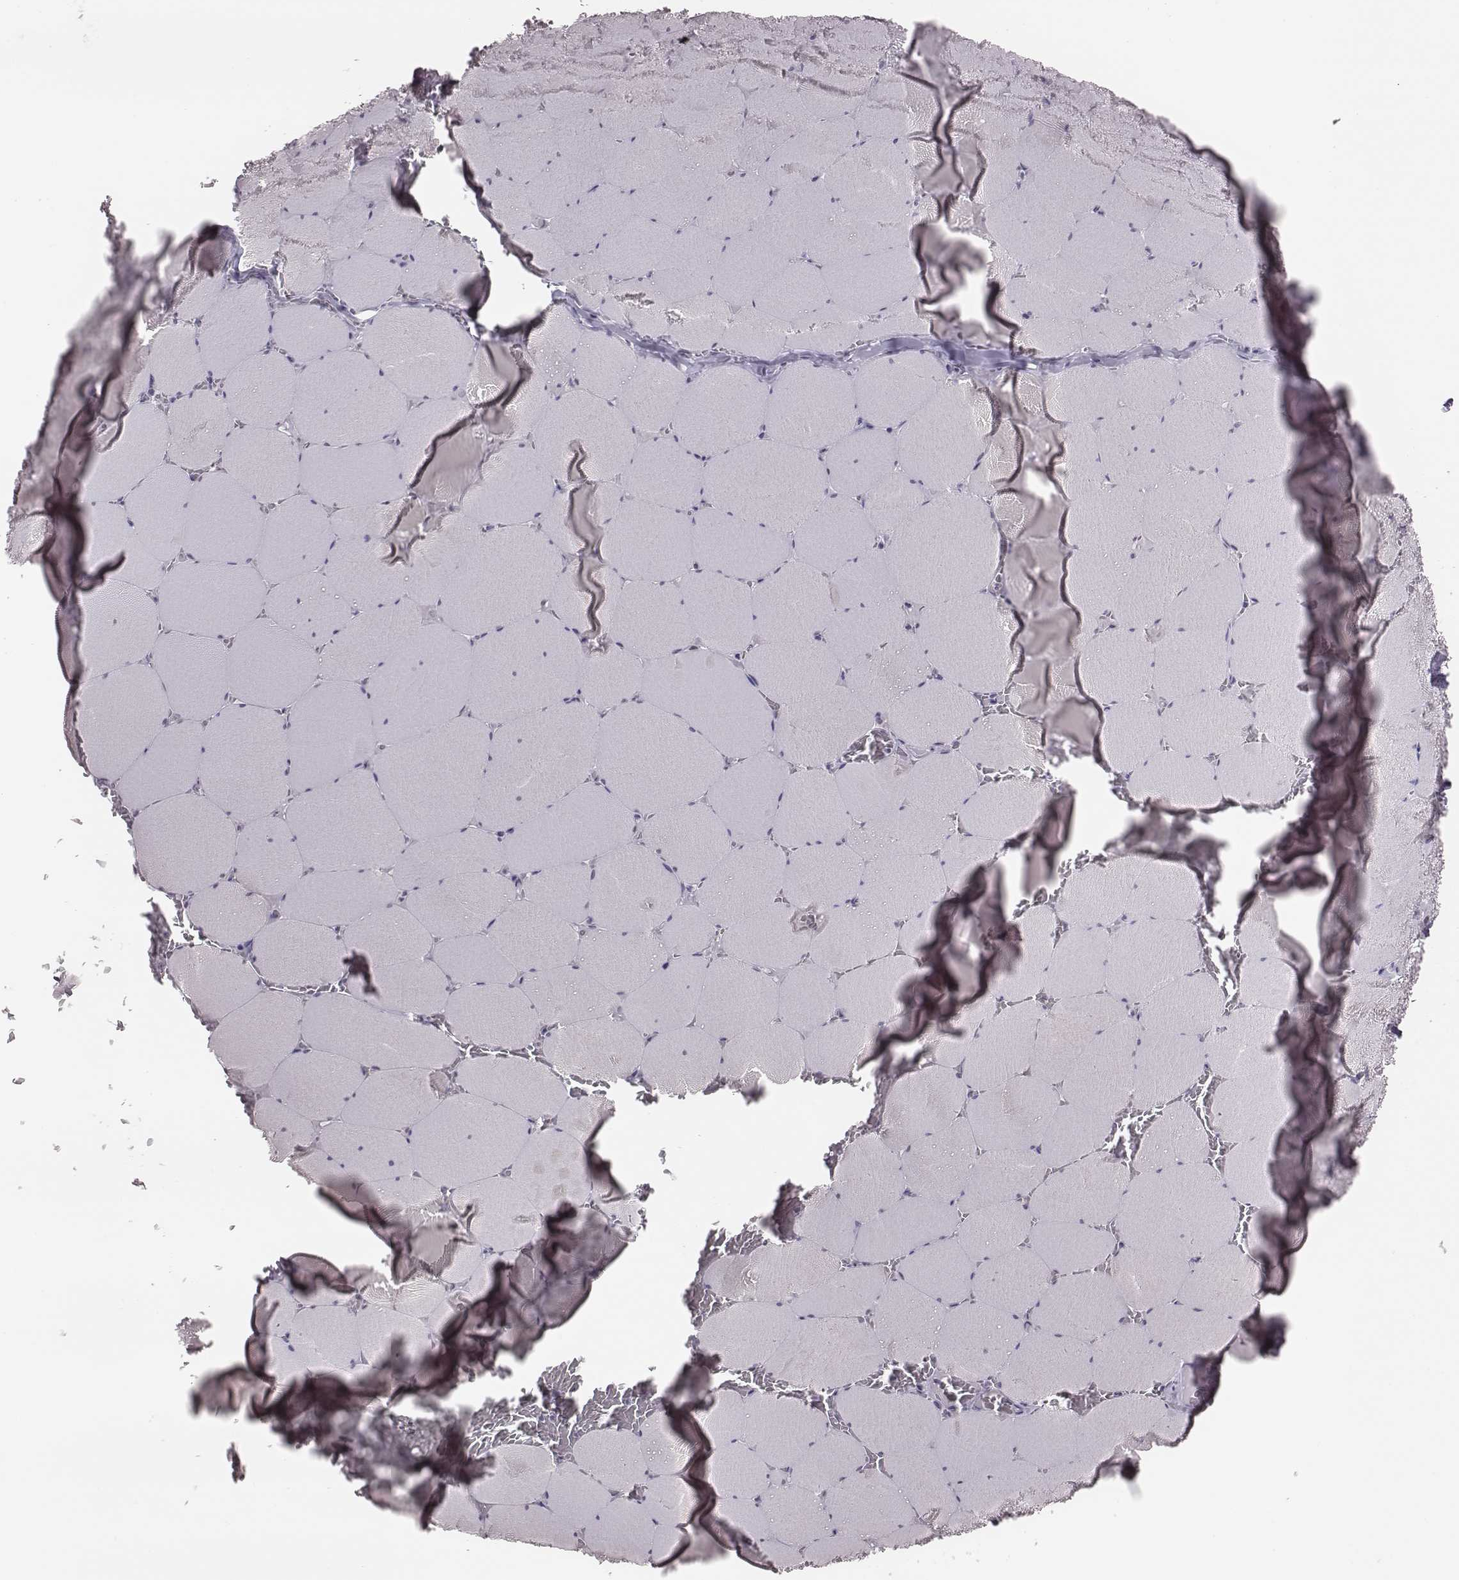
{"staining": {"intensity": "negative", "quantity": "none", "location": "none"}, "tissue": "skeletal muscle", "cell_type": "Myocytes", "image_type": "normal", "snomed": [{"axis": "morphology", "description": "Normal tissue, NOS"}, {"axis": "morphology", "description": "Malignant melanoma, Metastatic site"}, {"axis": "topography", "description": "Skeletal muscle"}], "caption": "Immunohistochemistry (IHC) image of unremarkable skeletal muscle stained for a protein (brown), which reveals no expression in myocytes. (DAB IHC visualized using brightfield microscopy, high magnification).", "gene": "PBK", "patient": {"sex": "male", "age": 50}}